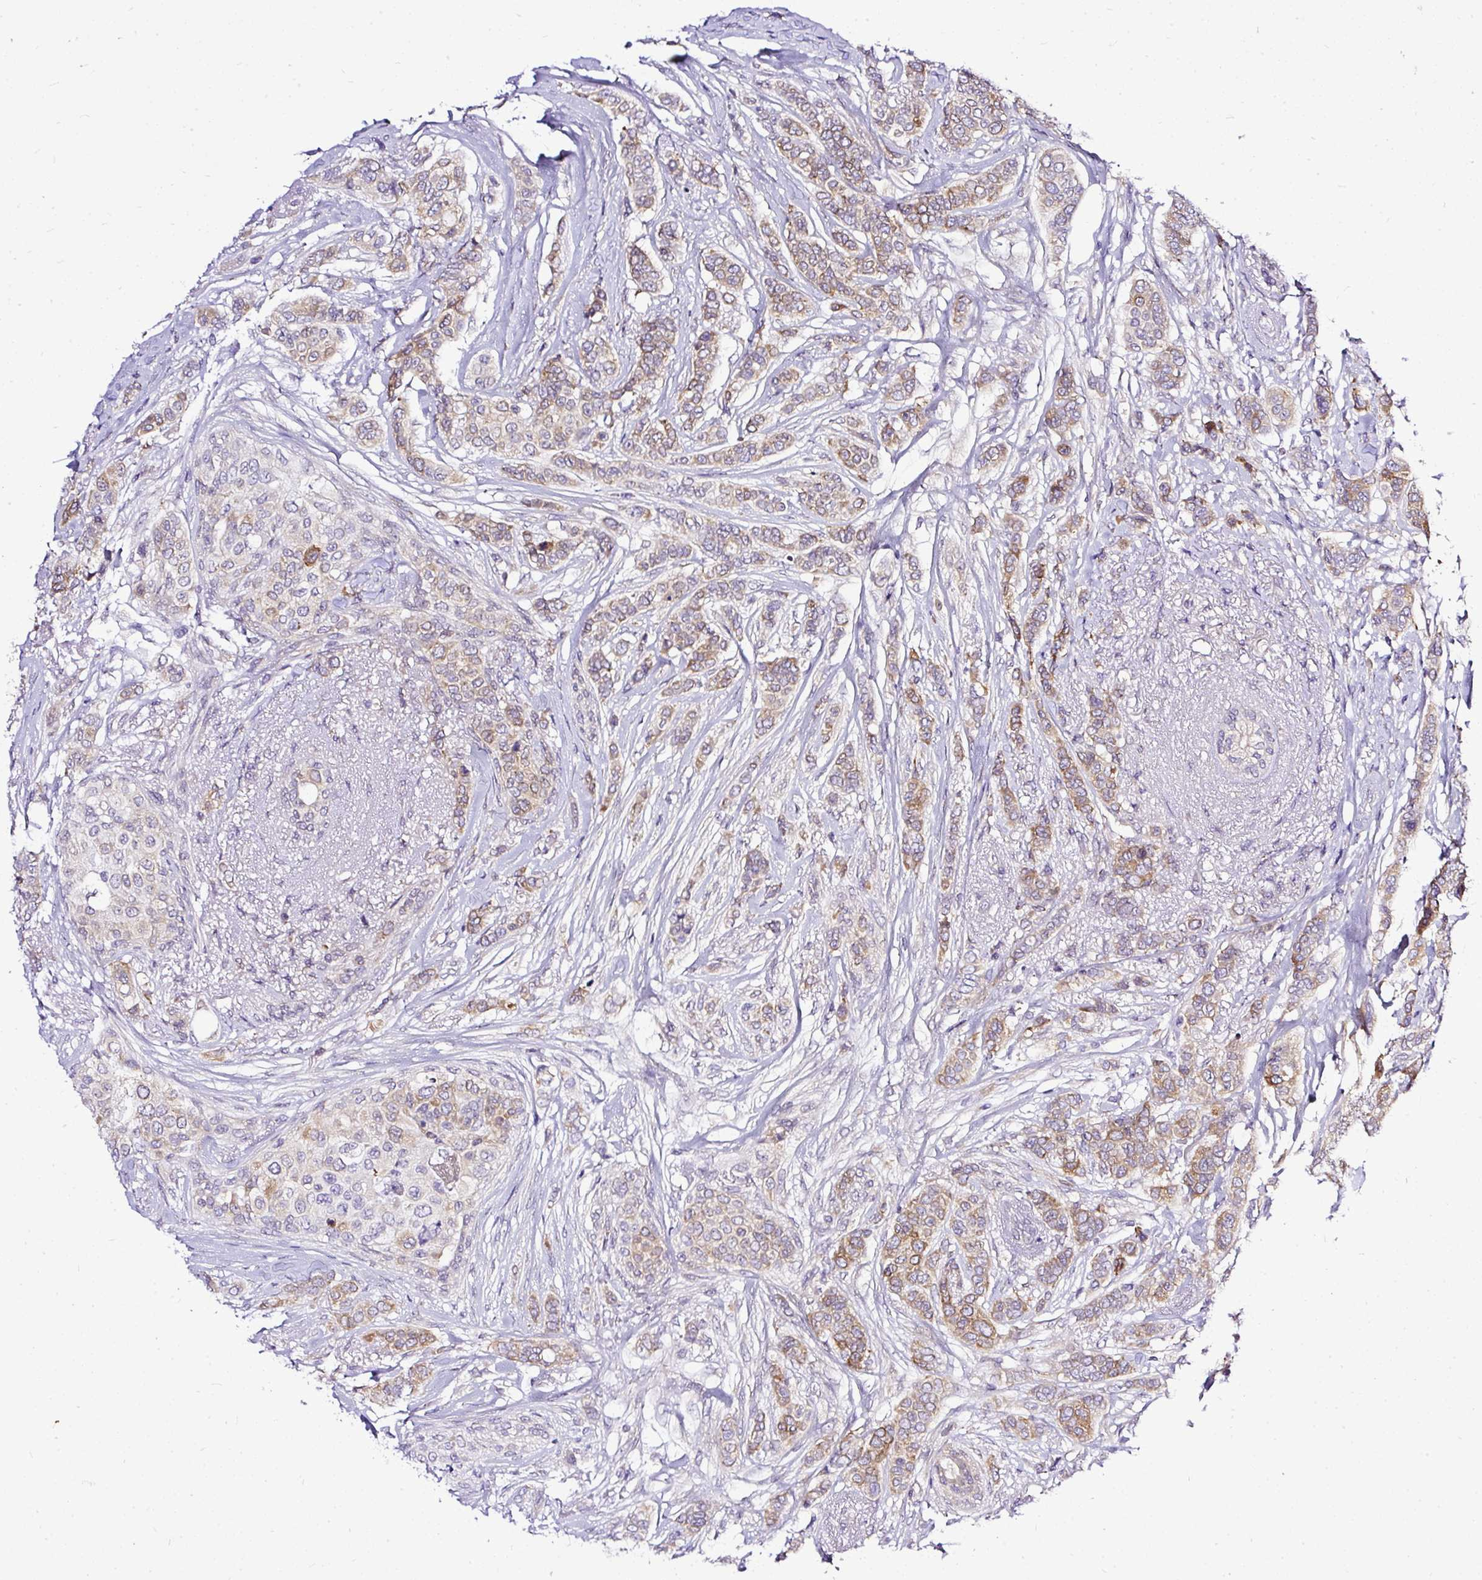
{"staining": {"intensity": "moderate", "quantity": "25%-75%", "location": "cytoplasmic/membranous"}, "tissue": "breast cancer", "cell_type": "Tumor cells", "image_type": "cancer", "snomed": [{"axis": "morphology", "description": "Lobular carcinoma"}, {"axis": "topography", "description": "Breast"}], "caption": "Immunohistochemistry of breast cancer (lobular carcinoma) shows medium levels of moderate cytoplasmic/membranous expression in approximately 25%-75% of tumor cells. The staining is performed using DAB brown chromogen to label protein expression. The nuclei are counter-stained blue using hematoxylin.", "gene": "AMFR", "patient": {"sex": "female", "age": 51}}